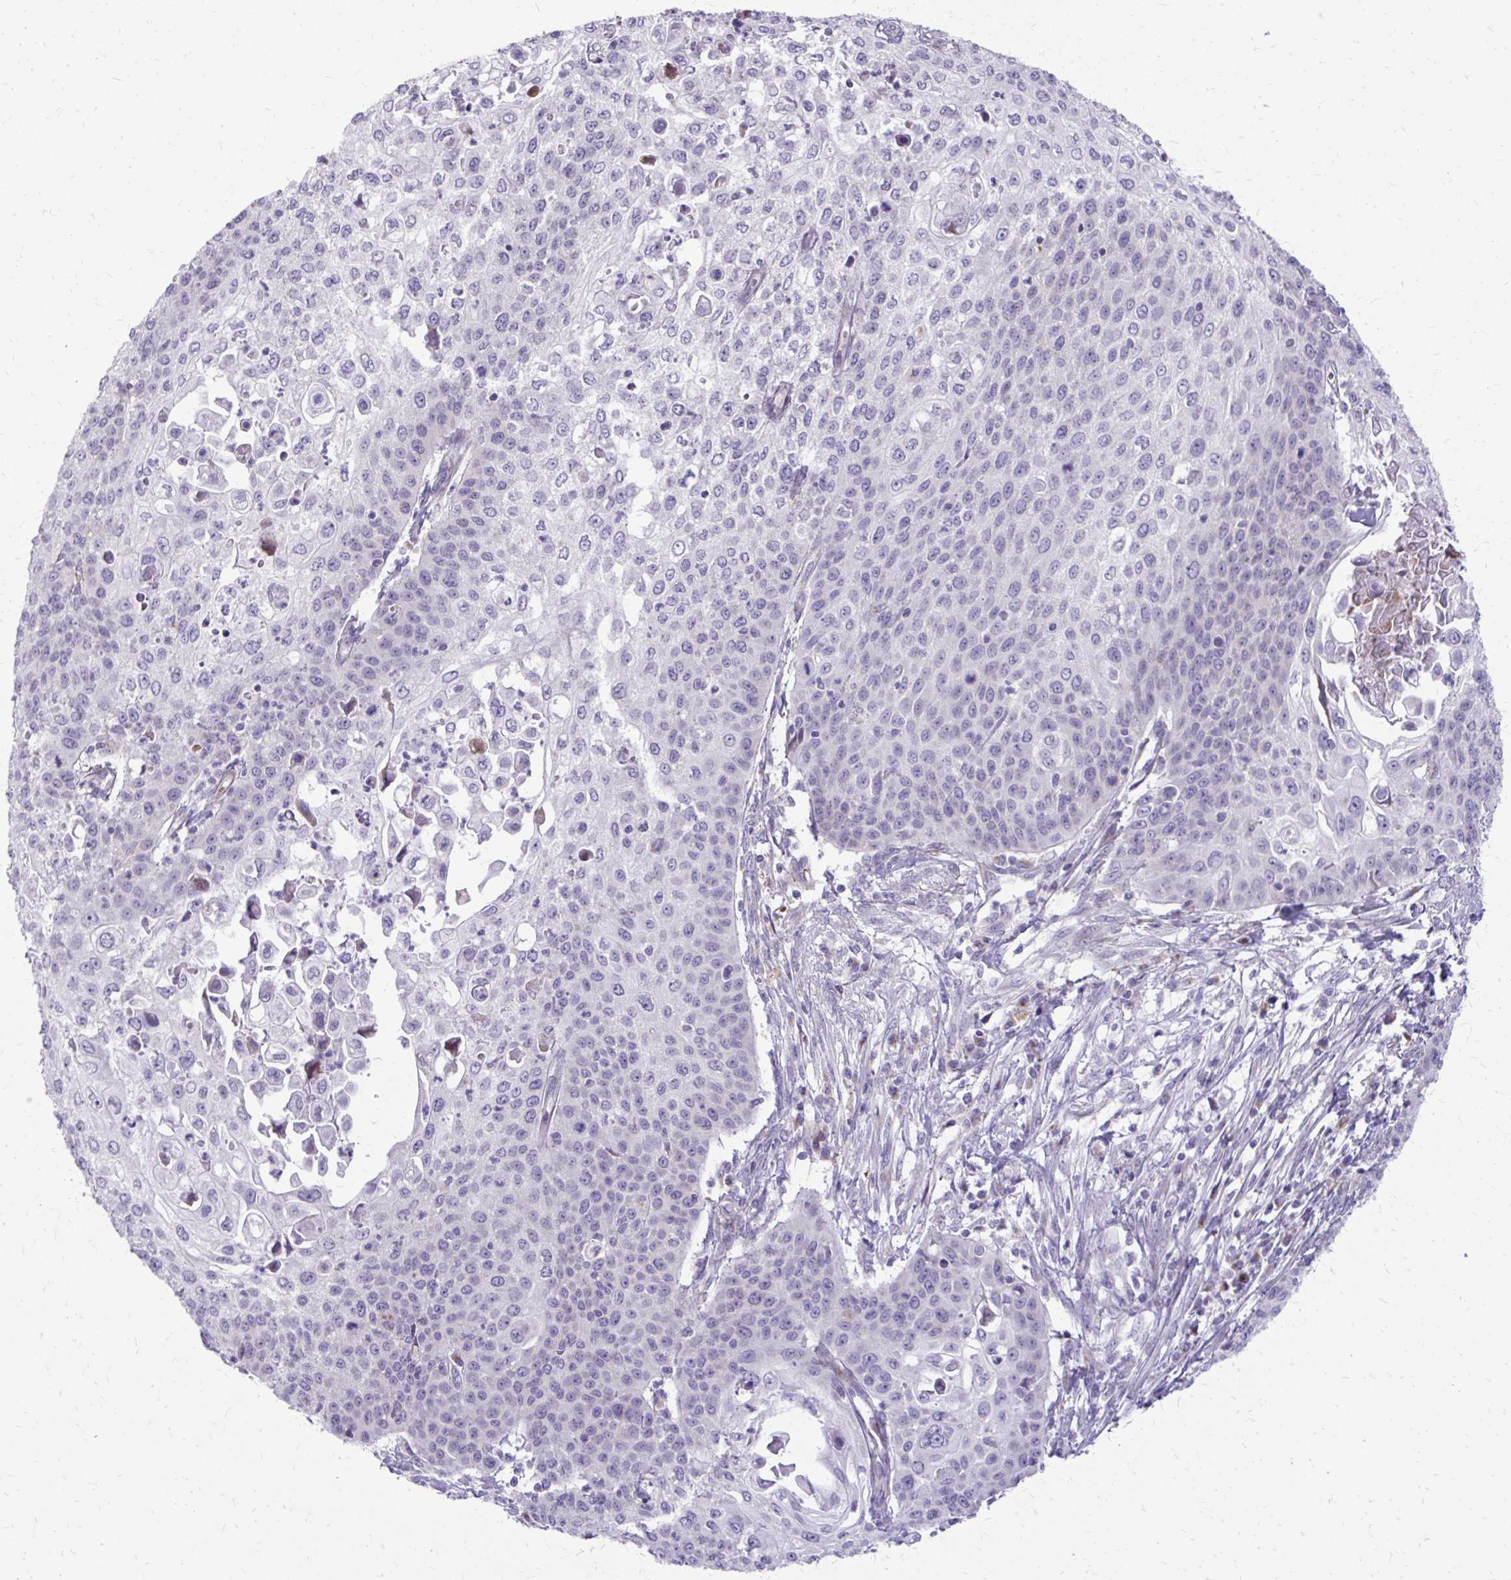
{"staining": {"intensity": "negative", "quantity": "none", "location": "none"}, "tissue": "cervical cancer", "cell_type": "Tumor cells", "image_type": "cancer", "snomed": [{"axis": "morphology", "description": "Squamous cell carcinoma, NOS"}, {"axis": "topography", "description": "Cervix"}], "caption": "This is an immunohistochemistry (IHC) micrograph of human squamous cell carcinoma (cervical). There is no positivity in tumor cells.", "gene": "FUNDC2", "patient": {"sex": "female", "age": 65}}